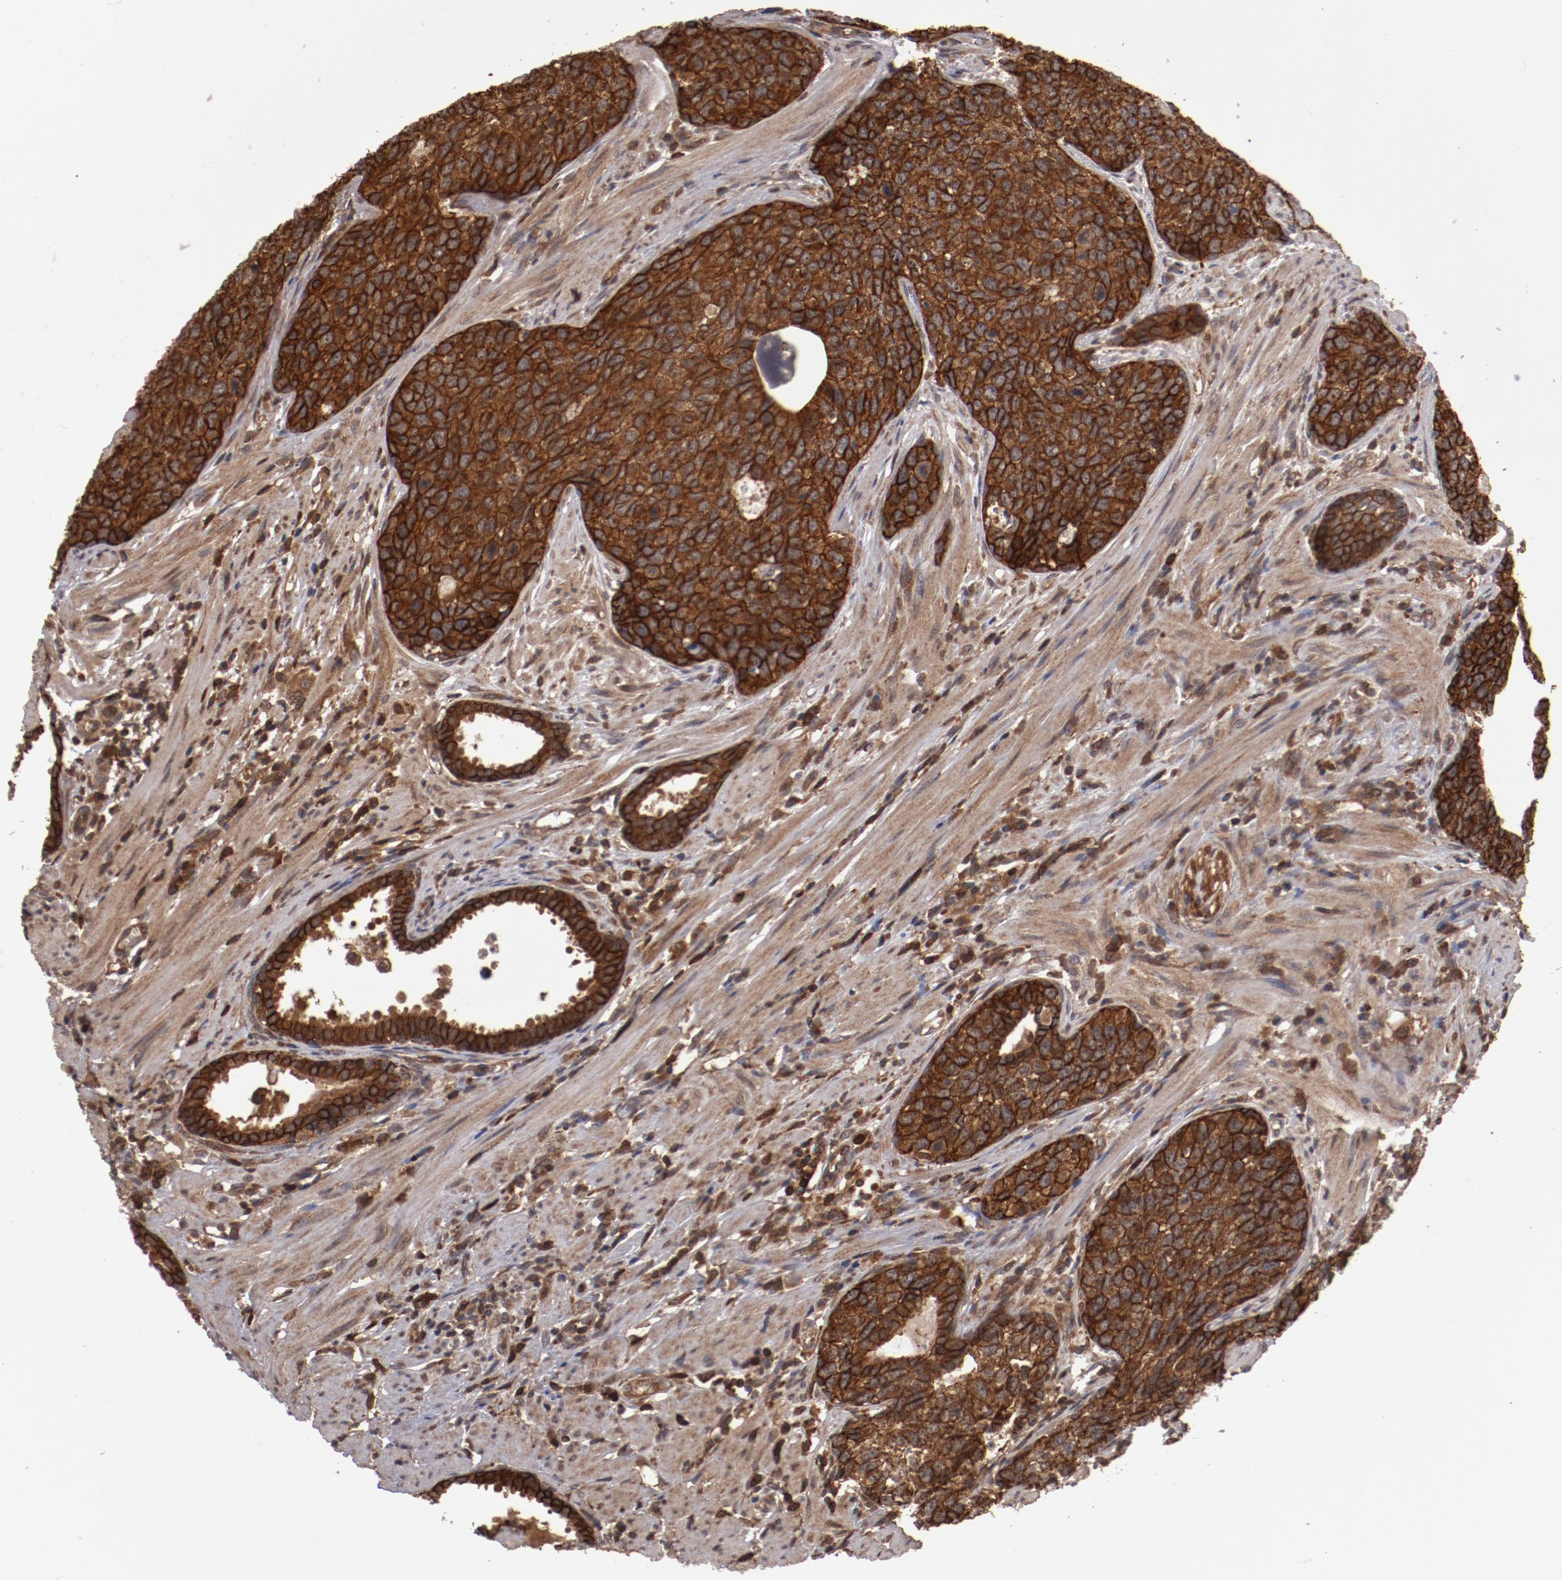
{"staining": {"intensity": "strong", "quantity": ">75%", "location": "cytoplasmic/membranous"}, "tissue": "urothelial cancer", "cell_type": "Tumor cells", "image_type": "cancer", "snomed": [{"axis": "morphology", "description": "Urothelial carcinoma, High grade"}, {"axis": "topography", "description": "Urinary bladder"}], "caption": "An image showing strong cytoplasmic/membranous positivity in approximately >75% of tumor cells in urothelial cancer, as visualized by brown immunohistochemical staining.", "gene": "RPS6KA6", "patient": {"sex": "male", "age": 81}}